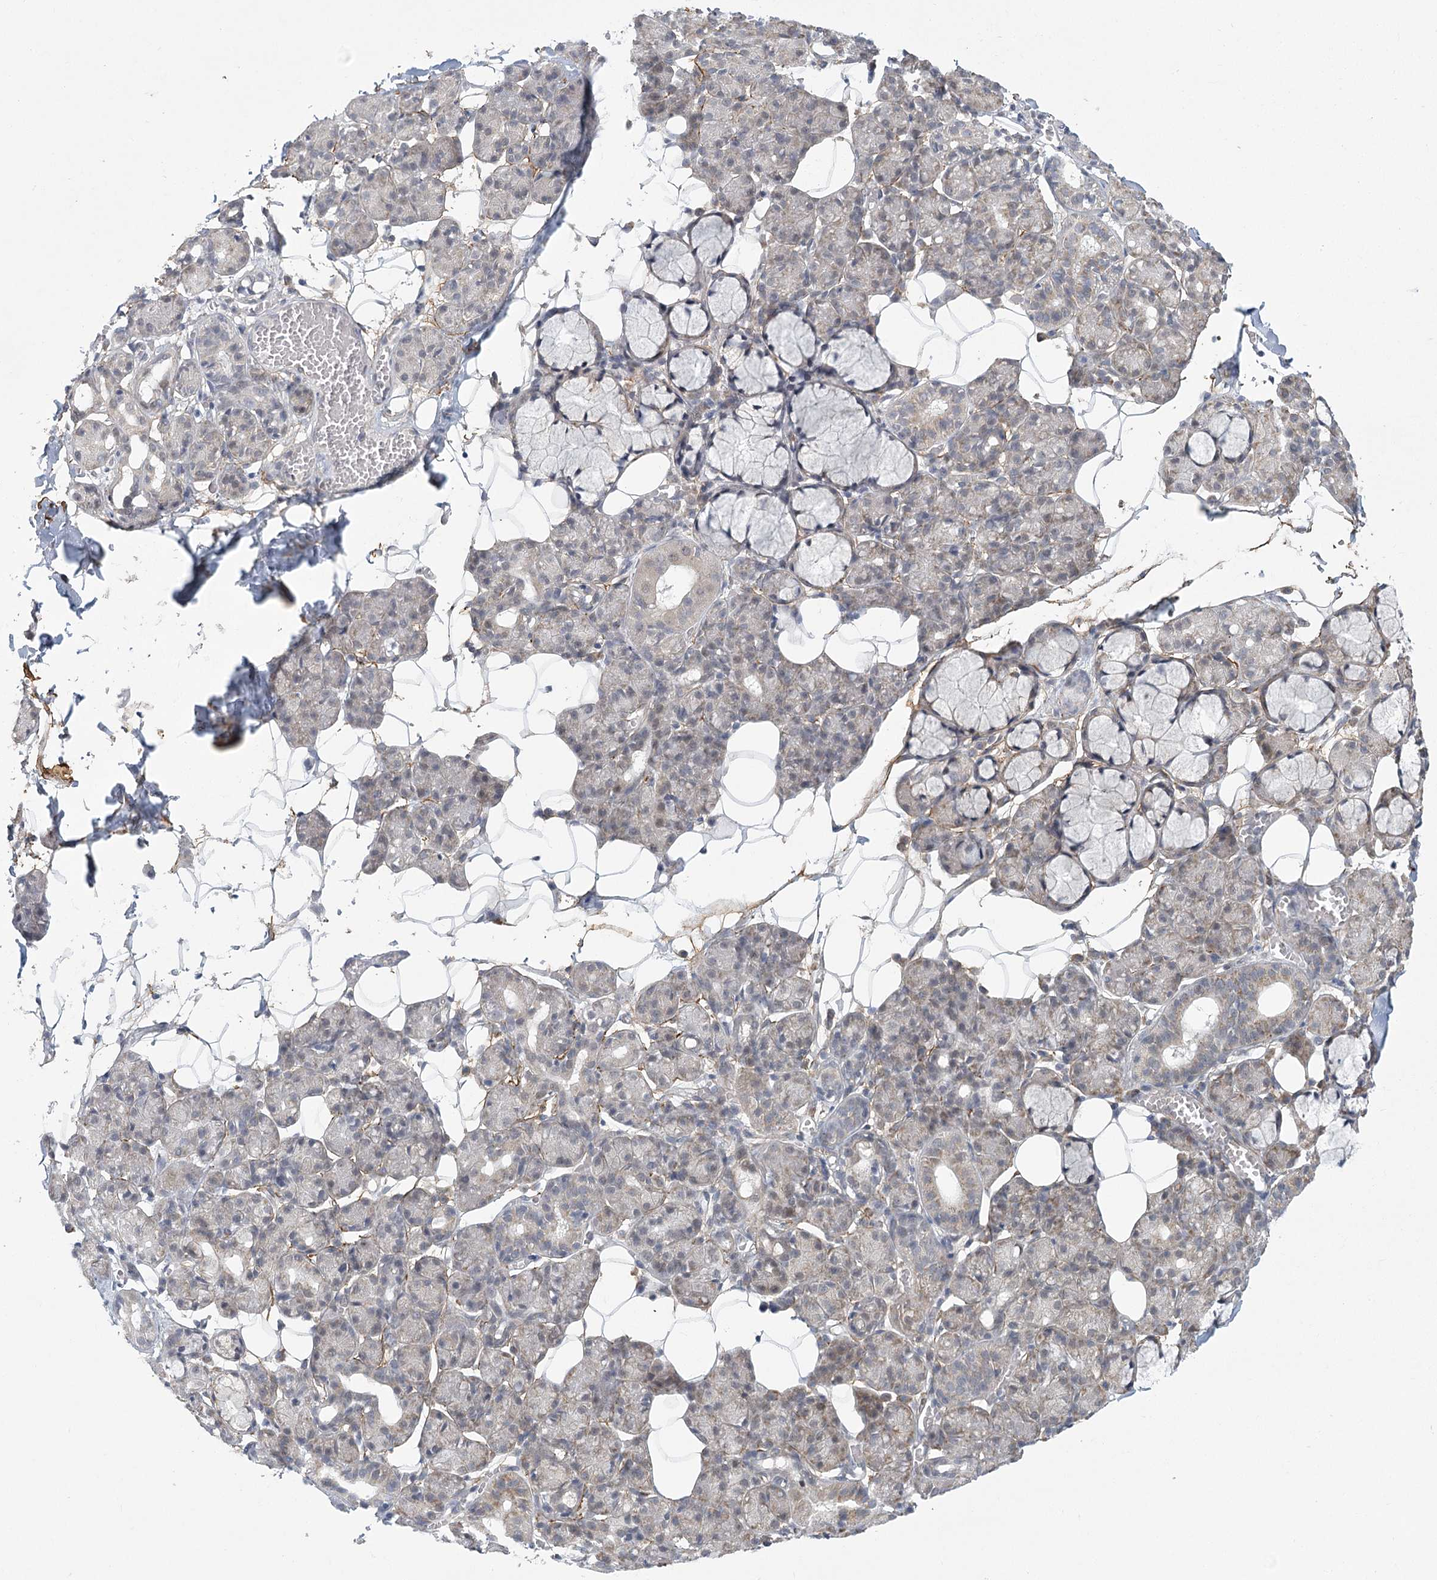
{"staining": {"intensity": "weak", "quantity": "25%-75%", "location": "nuclear"}, "tissue": "salivary gland", "cell_type": "Glandular cells", "image_type": "normal", "snomed": [{"axis": "morphology", "description": "Normal tissue, NOS"}, {"axis": "topography", "description": "Salivary gland"}], "caption": "An image of salivary gland stained for a protein exhibits weak nuclear brown staining in glandular cells. The staining was performed using DAB (3,3'-diaminobenzidine), with brown indicating positive protein expression. Nuclei are stained blue with hematoxylin.", "gene": "MED28", "patient": {"sex": "male", "age": 63}}